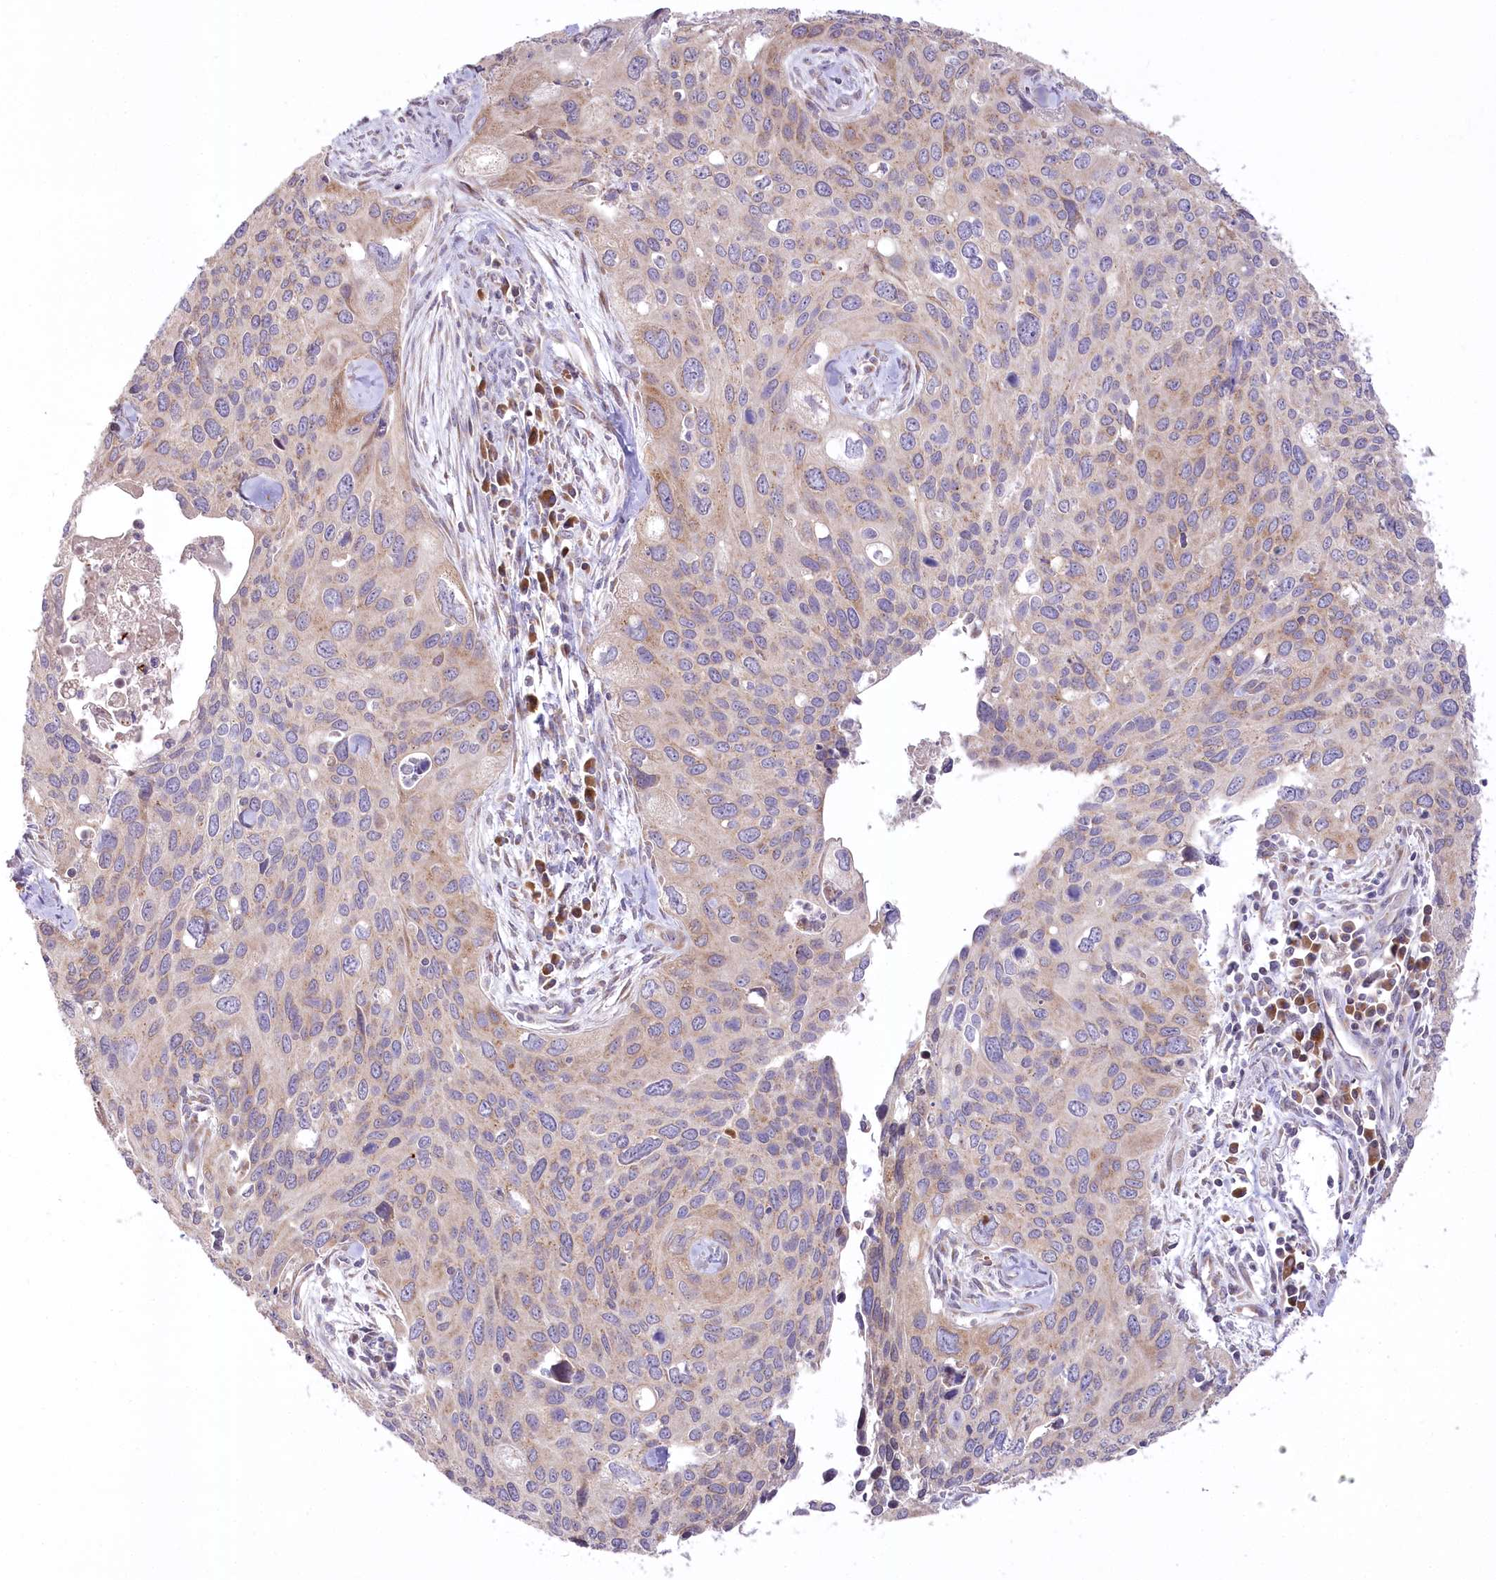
{"staining": {"intensity": "weak", "quantity": "25%-75%", "location": "cytoplasmic/membranous"}, "tissue": "cervical cancer", "cell_type": "Tumor cells", "image_type": "cancer", "snomed": [{"axis": "morphology", "description": "Squamous cell carcinoma, NOS"}, {"axis": "topography", "description": "Cervix"}], "caption": "IHC of cervical cancer (squamous cell carcinoma) demonstrates low levels of weak cytoplasmic/membranous positivity in approximately 25%-75% of tumor cells.", "gene": "STT3B", "patient": {"sex": "female", "age": 55}}